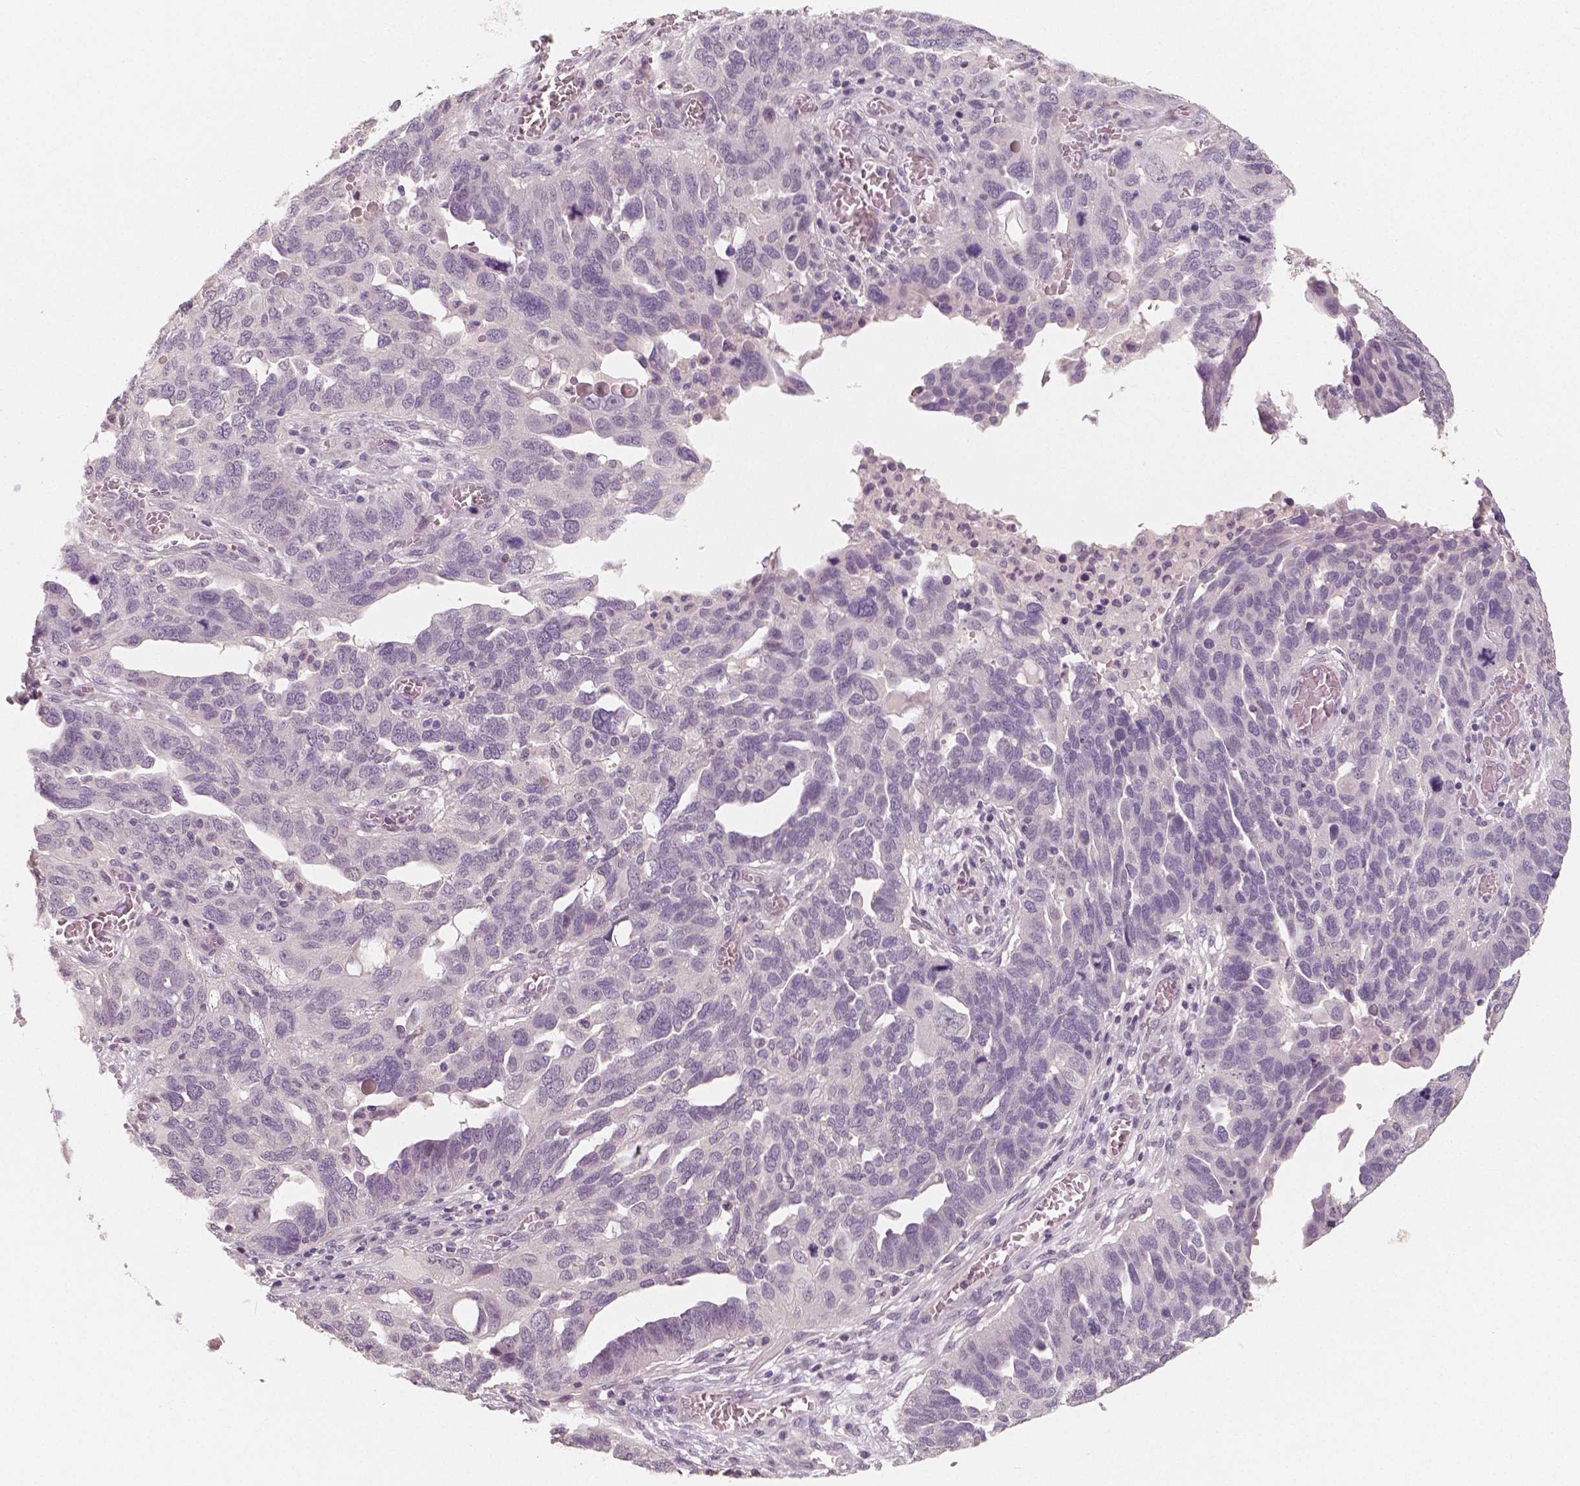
{"staining": {"intensity": "negative", "quantity": "none", "location": "none"}, "tissue": "ovarian cancer", "cell_type": "Tumor cells", "image_type": "cancer", "snomed": [{"axis": "morphology", "description": "Carcinoma, endometroid"}, {"axis": "topography", "description": "Soft tissue"}, {"axis": "topography", "description": "Ovary"}], "caption": "Tumor cells are negative for protein expression in human endometroid carcinoma (ovarian). The staining was performed using DAB to visualize the protein expression in brown, while the nuclei were stained in blue with hematoxylin (Magnification: 20x).", "gene": "RNASE7", "patient": {"sex": "female", "age": 52}}